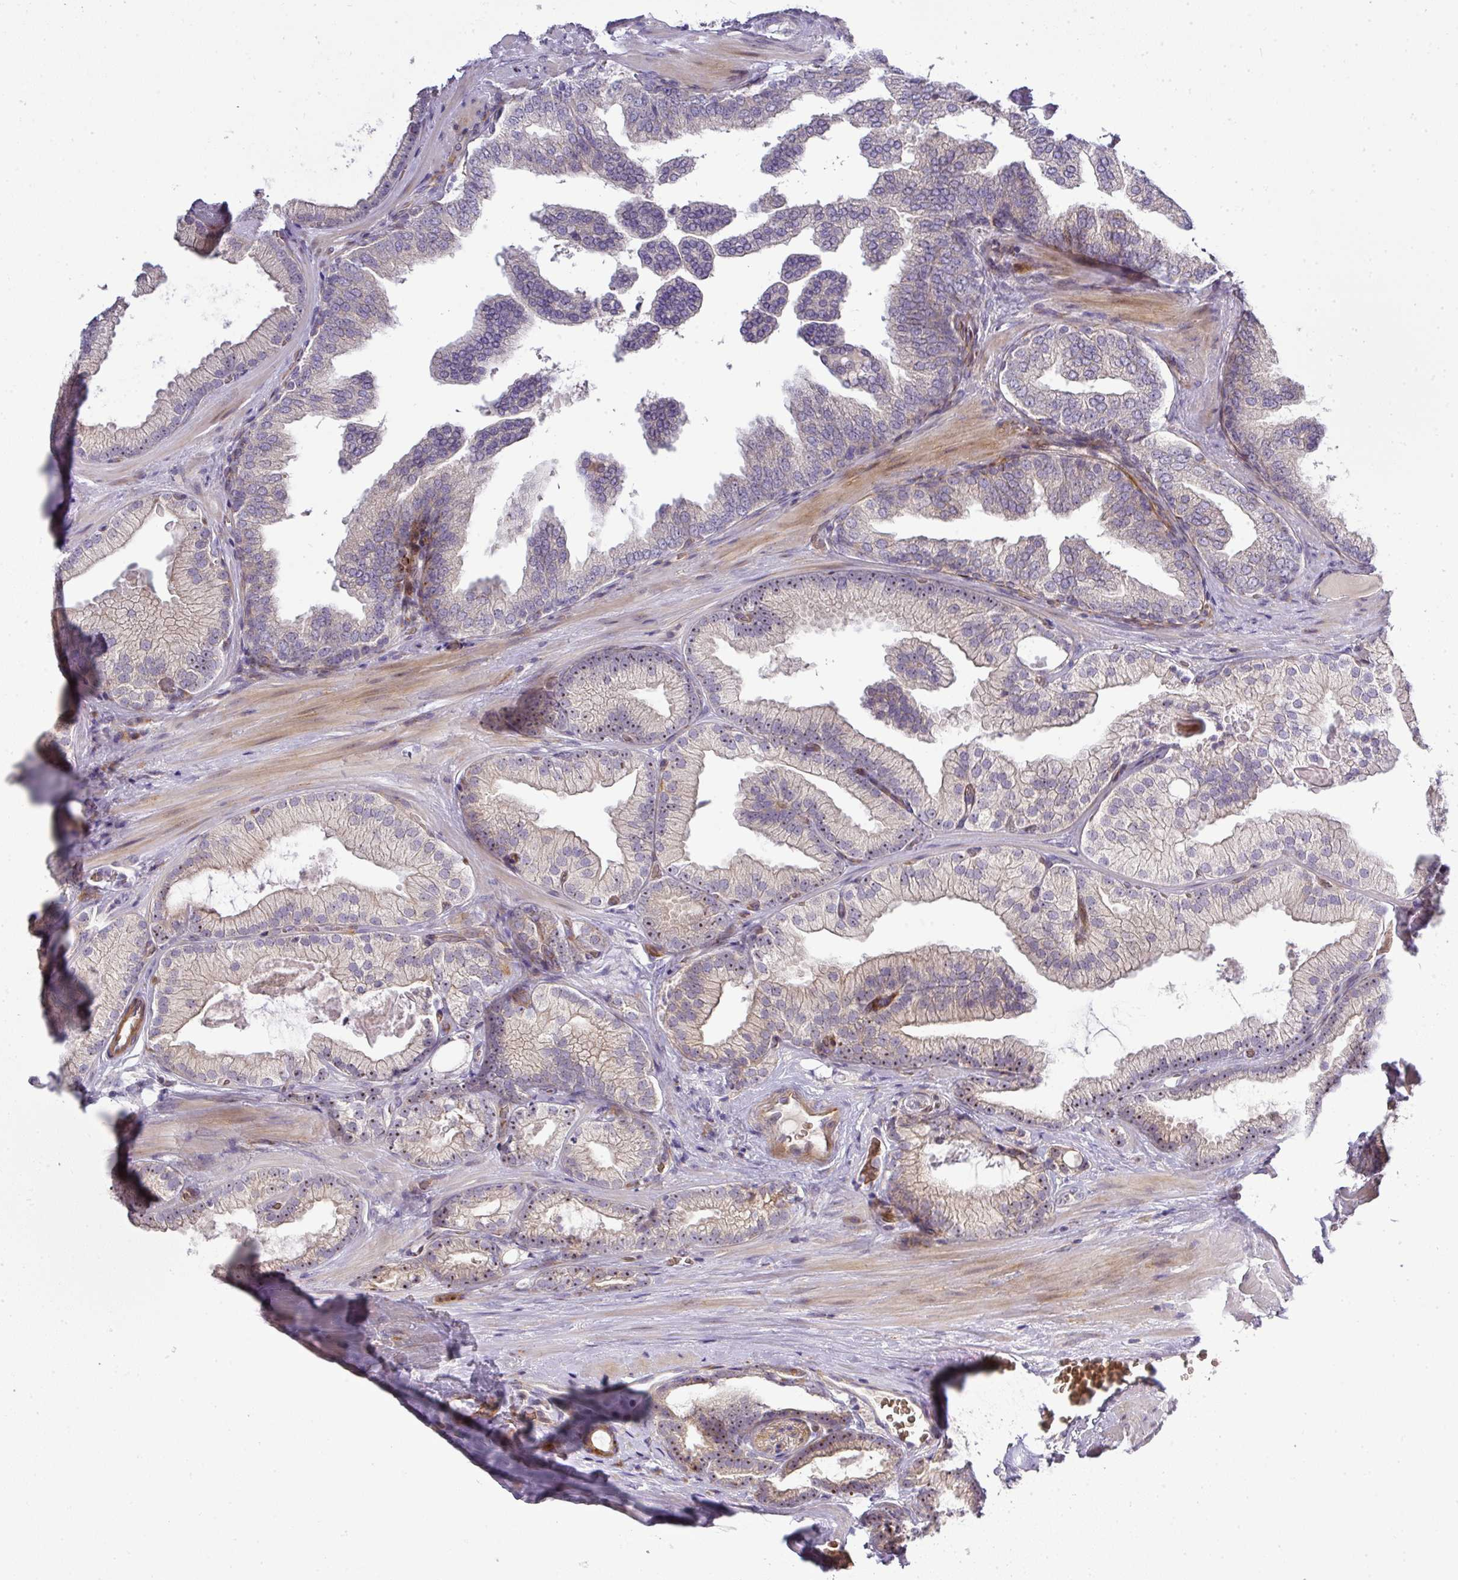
{"staining": {"intensity": "negative", "quantity": "none", "location": "none"}, "tissue": "prostate cancer", "cell_type": "Tumor cells", "image_type": "cancer", "snomed": [{"axis": "morphology", "description": "Adenocarcinoma, High grade"}, {"axis": "topography", "description": "Prostate"}], "caption": "The micrograph reveals no significant expression in tumor cells of high-grade adenocarcinoma (prostate).", "gene": "ATP6V1F", "patient": {"sex": "male", "age": 68}}